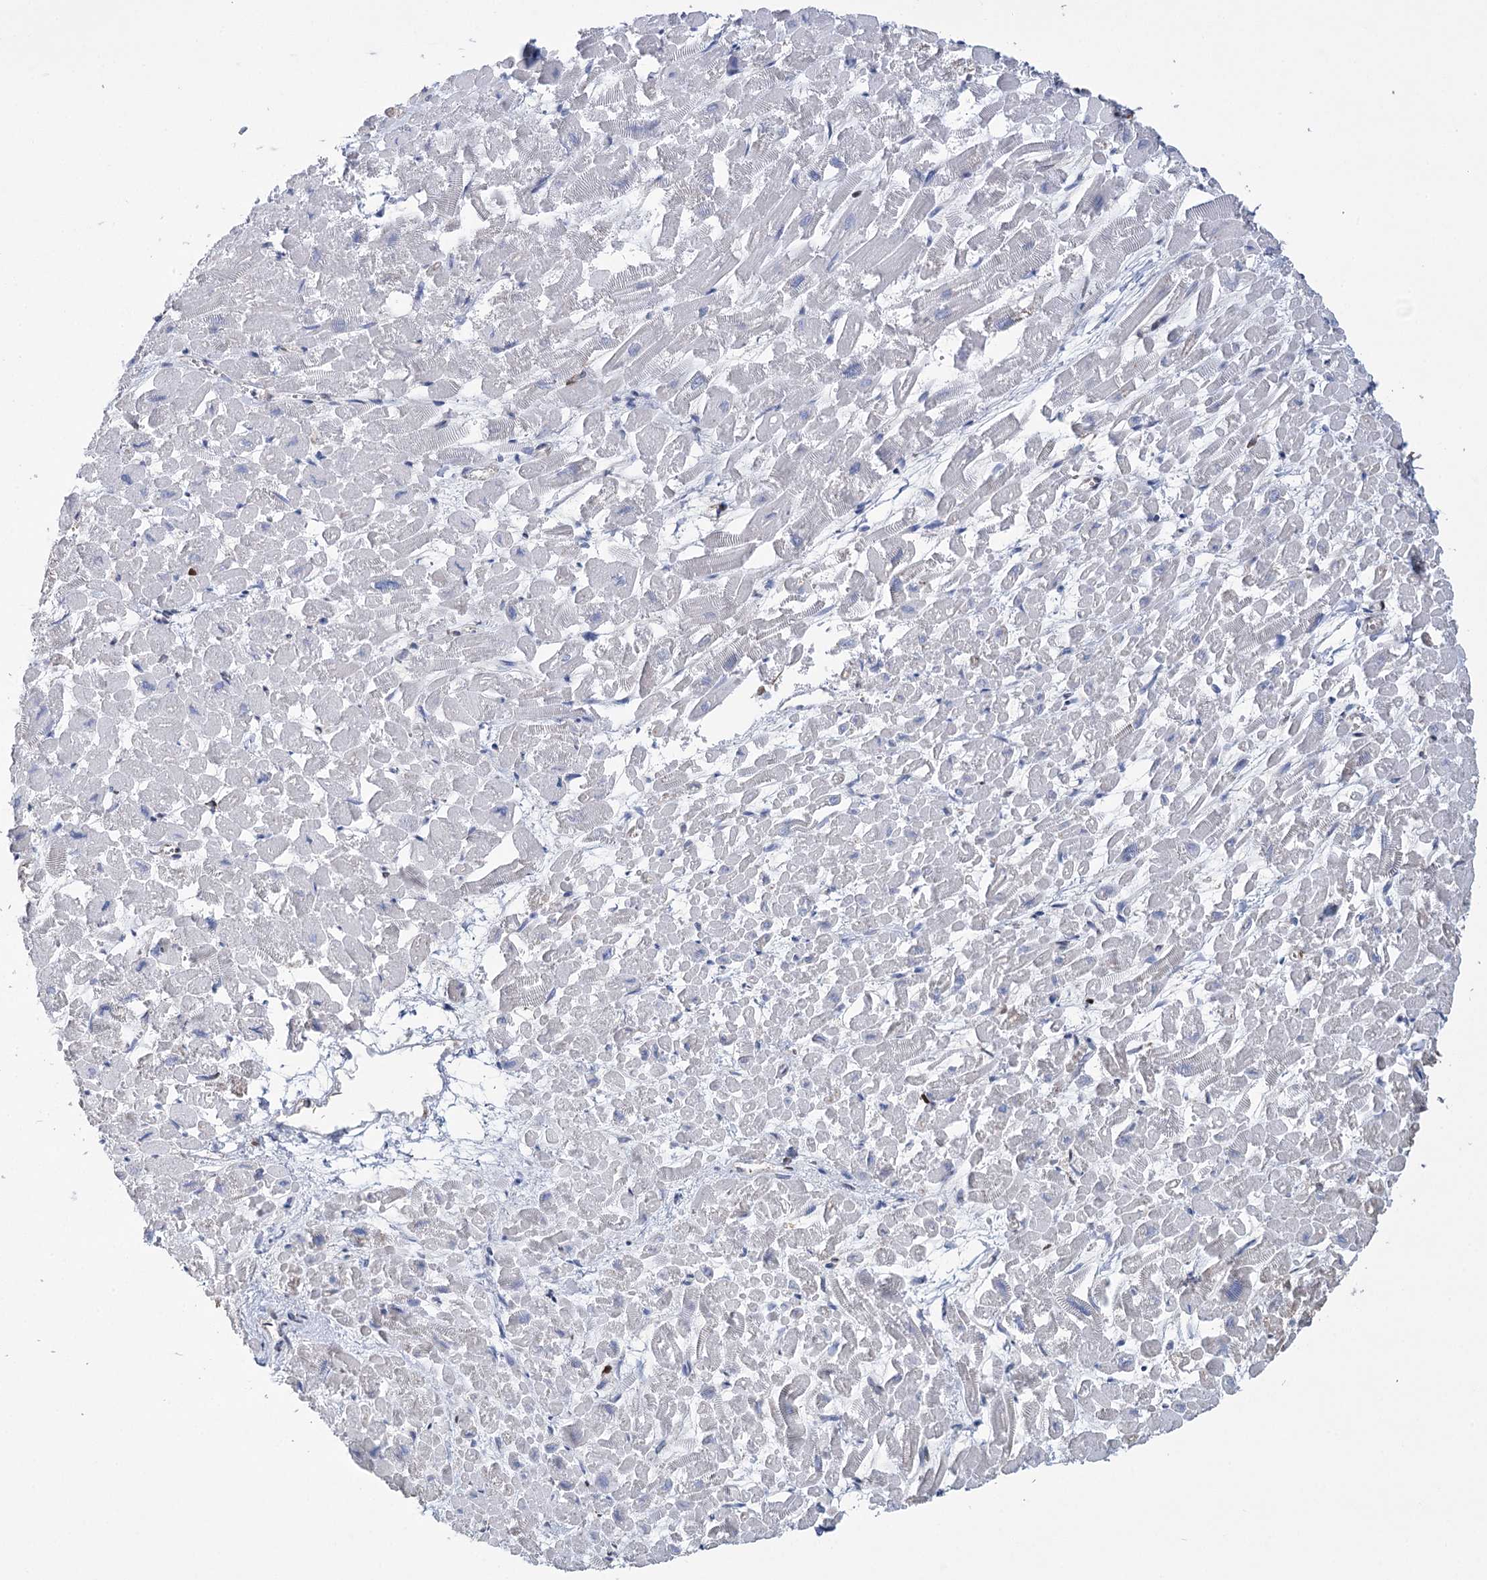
{"staining": {"intensity": "weak", "quantity": "<25%", "location": "cytoplasmic/membranous"}, "tissue": "heart muscle", "cell_type": "Cardiomyocytes", "image_type": "normal", "snomed": [{"axis": "morphology", "description": "Normal tissue, NOS"}, {"axis": "topography", "description": "Heart"}], "caption": "DAB (3,3'-diaminobenzidine) immunohistochemical staining of normal heart muscle displays no significant staining in cardiomyocytes. (DAB immunohistochemistry with hematoxylin counter stain).", "gene": "NFU1", "patient": {"sex": "male", "age": 54}}